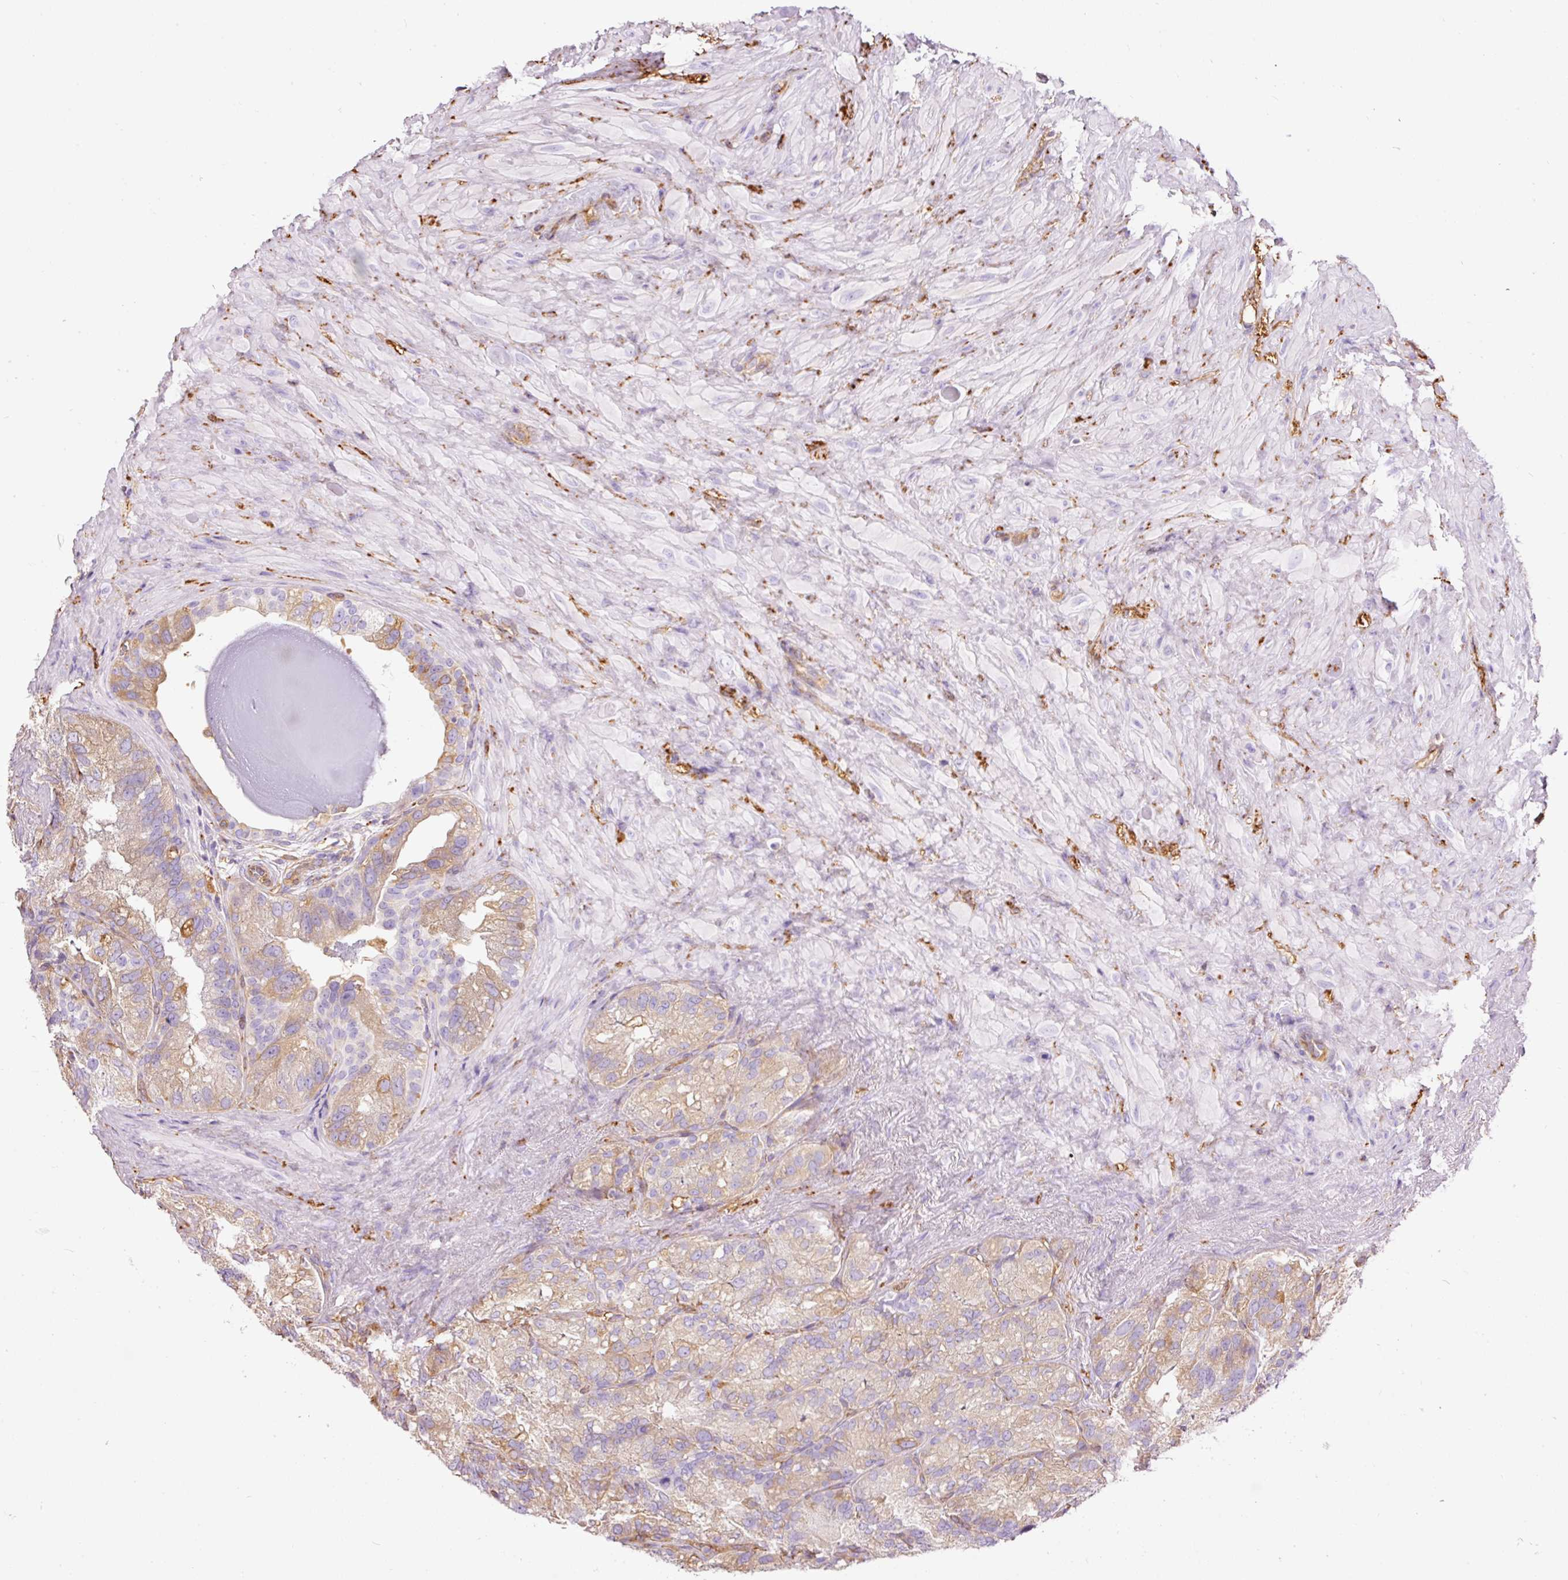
{"staining": {"intensity": "moderate", "quantity": "25%-75%", "location": "cytoplasmic/membranous"}, "tissue": "seminal vesicle", "cell_type": "Glandular cells", "image_type": "normal", "snomed": [{"axis": "morphology", "description": "Normal tissue, NOS"}, {"axis": "topography", "description": "Seminal veicle"}], "caption": "Protein expression analysis of unremarkable human seminal vesicle reveals moderate cytoplasmic/membranous staining in about 25%-75% of glandular cells. The staining was performed using DAB (3,3'-diaminobenzidine), with brown indicating positive protein expression. Nuclei are stained blue with hematoxylin.", "gene": "ENSG00000249624", "patient": {"sex": "male", "age": 69}}